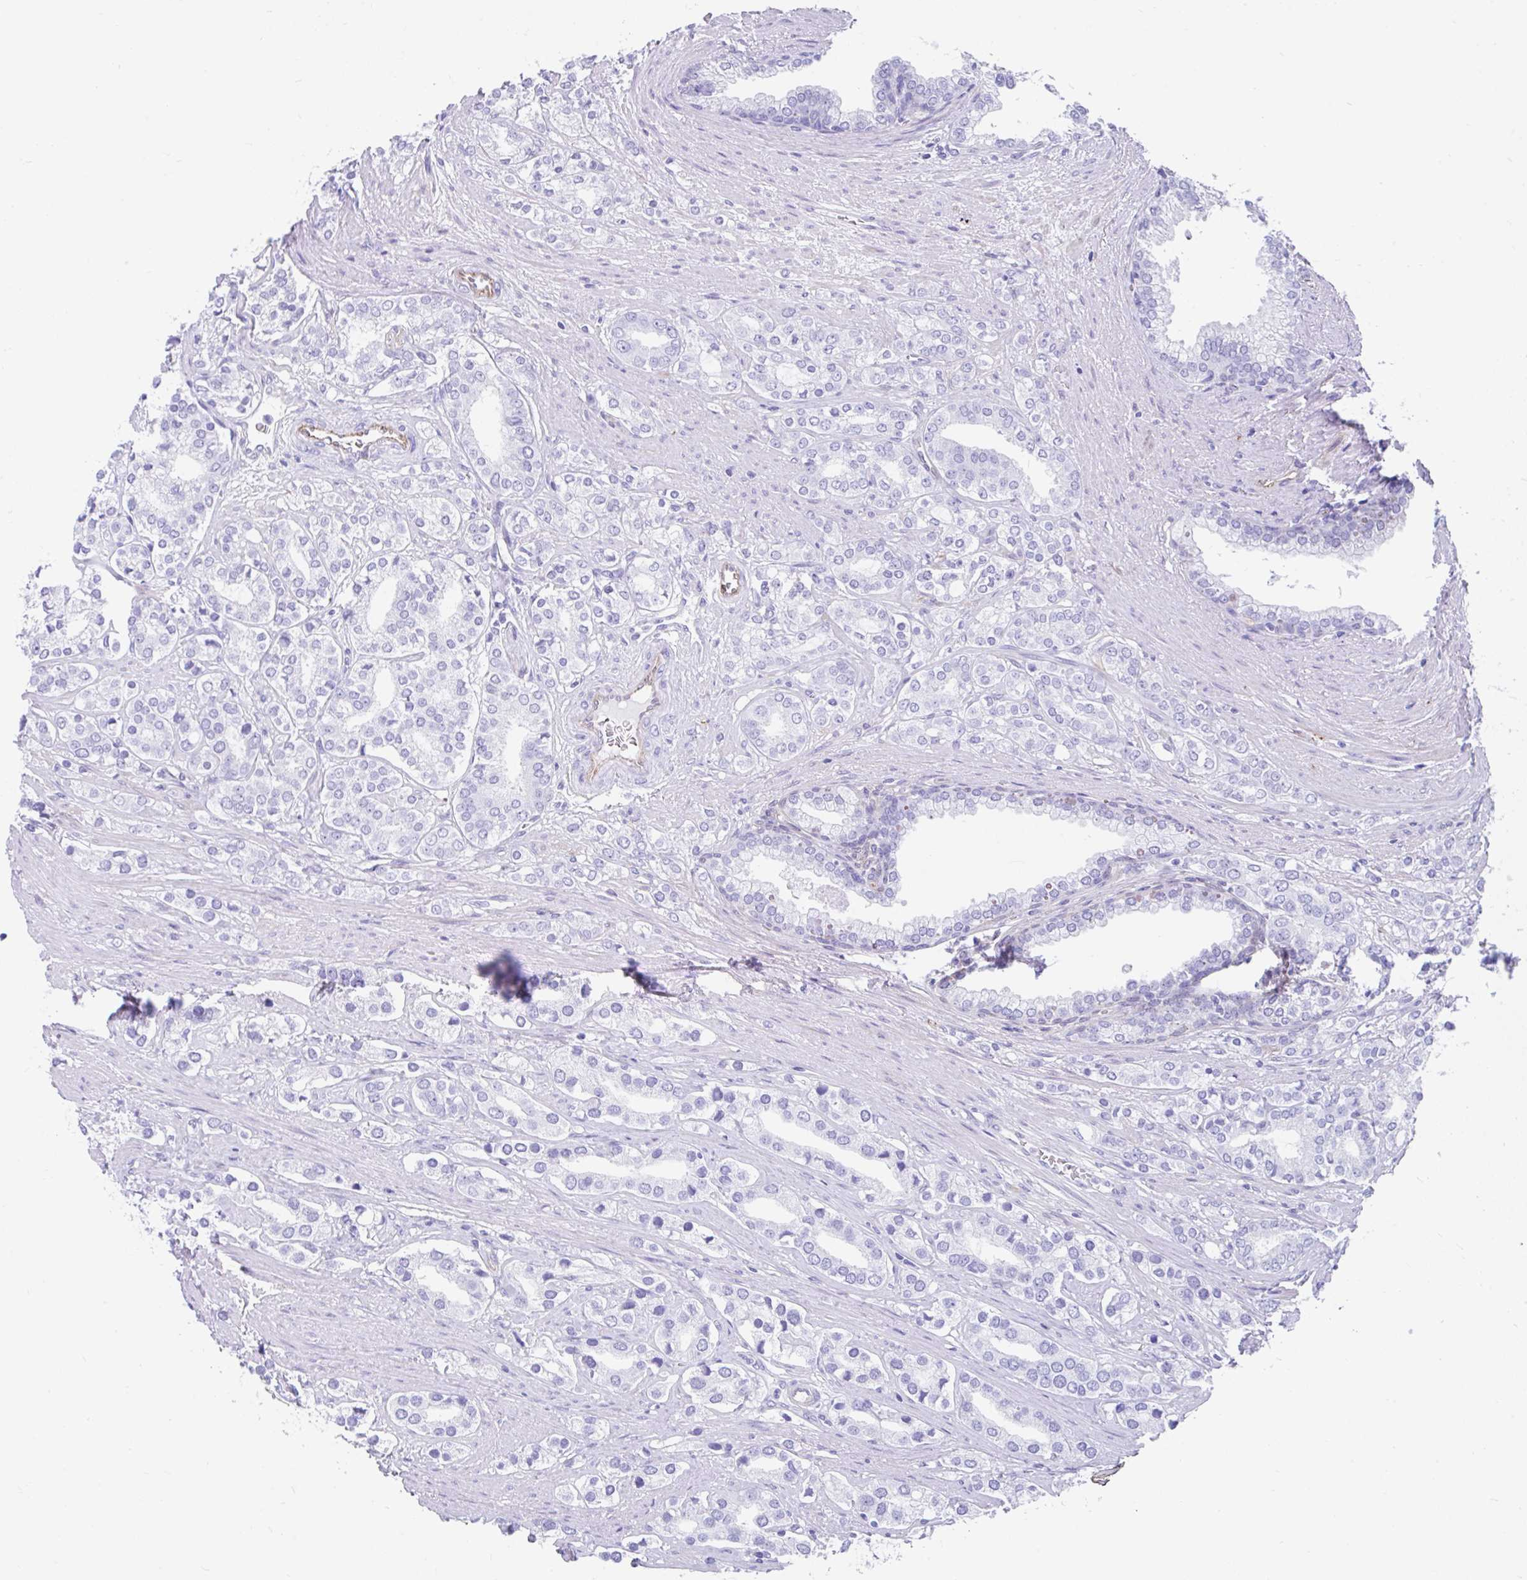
{"staining": {"intensity": "negative", "quantity": "none", "location": "none"}, "tissue": "prostate cancer", "cell_type": "Tumor cells", "image_type": "cancer", "snomed": [{"axis": "morphology", "description": "Adenocarcinoma, High grade"}, {"axis": "topography", "description": "Prostate"}], "caption": "High magnification brightfield microscopy of prostate cancer stained with DAB (3,3'-diaminobenzidine) (brown) and counterstained with hematoxylin (blue): tumor cells show no significant expression.", "gene": "FAM107A", "patient": {"sex": "male", "age": 58}}